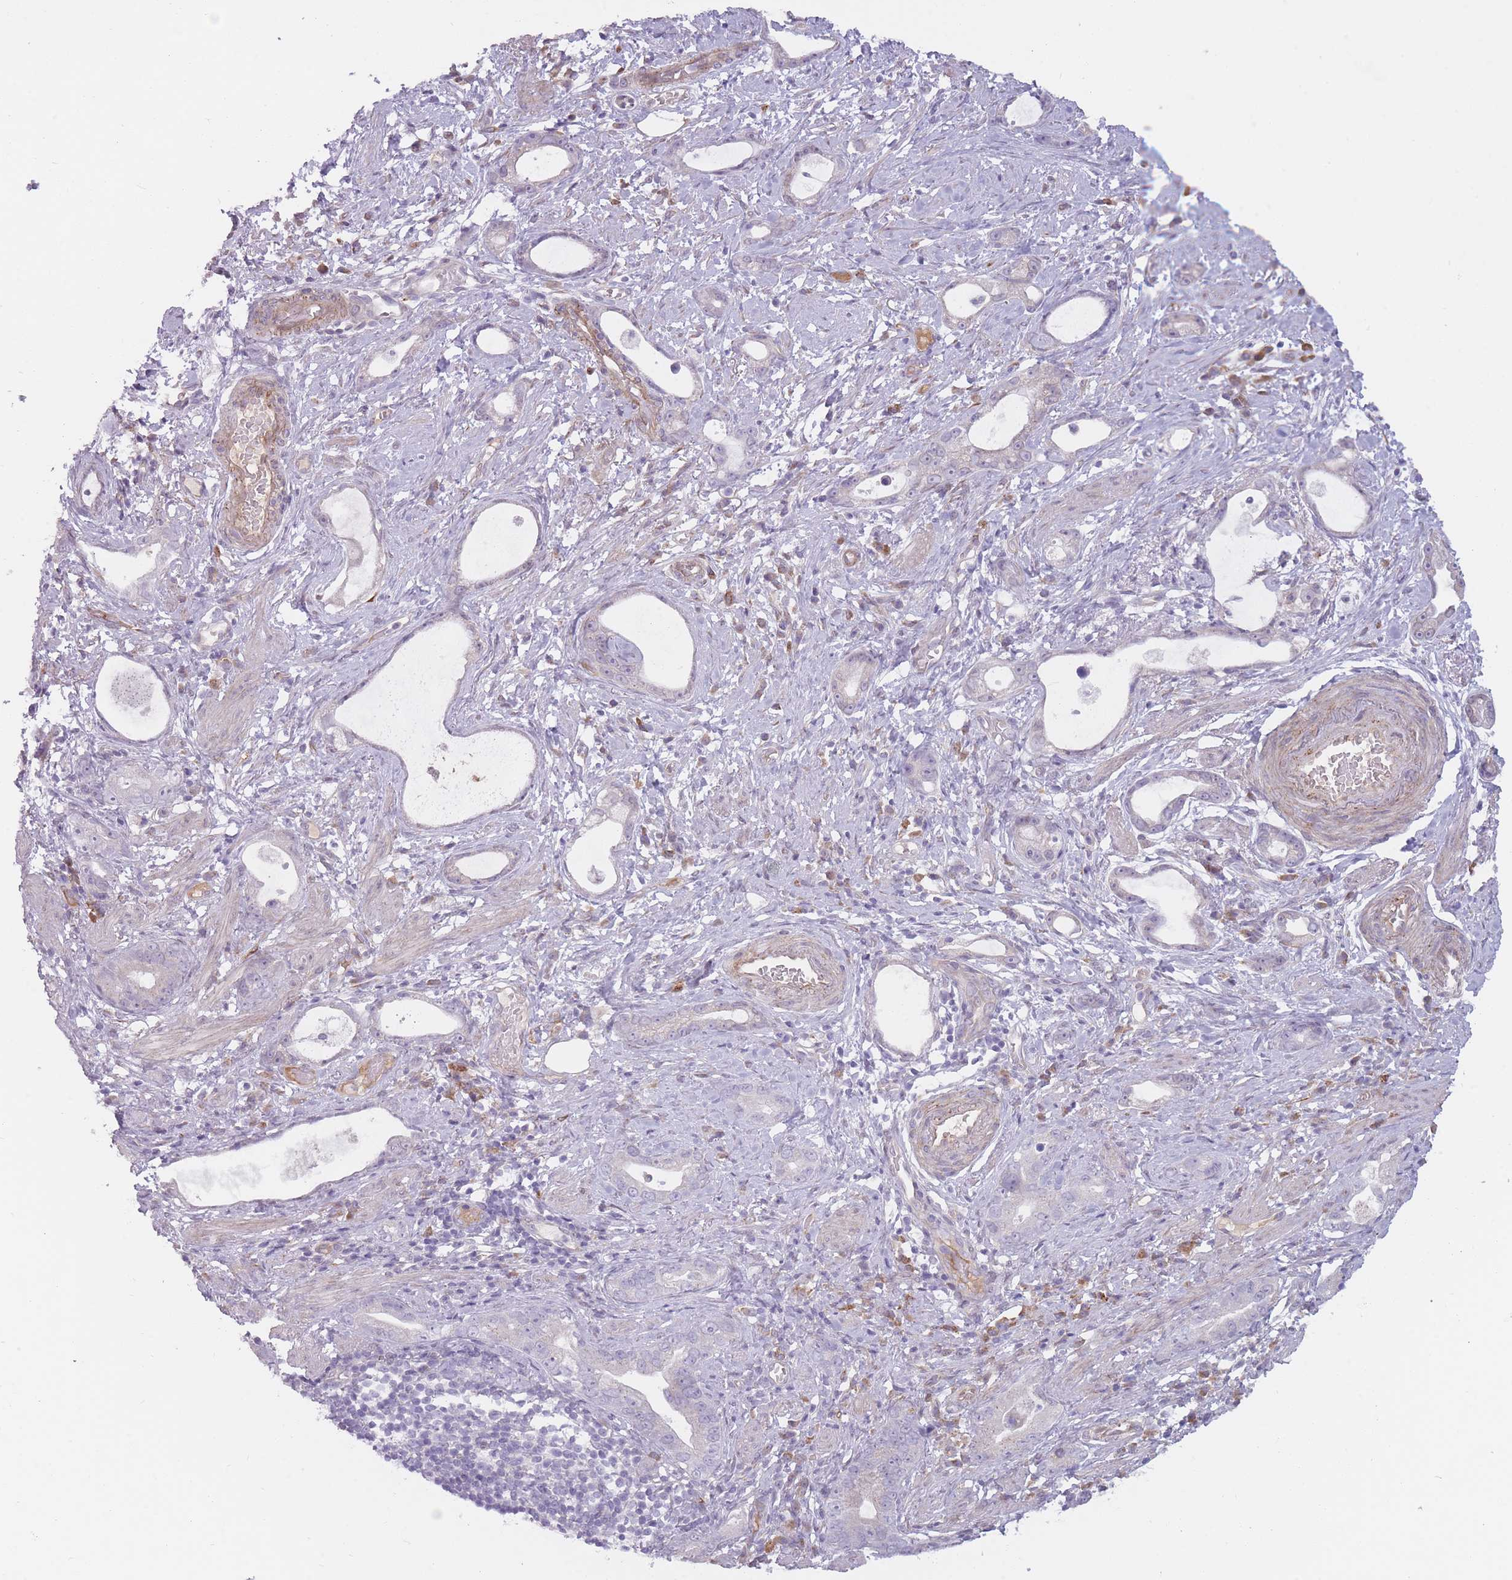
{"staining": {"intensity": "negative", "quantity": "none", "location": "none"}, "tissue": "stomach cancer", "cell_type": "Tumor cells", "image_type": "cancer", "snomed": [{"axis": "morphology", "description": "Adenocarcinoma, NOS"}, {"axis": "topography", "description": "Stomach"}], "caption": "Stomach cancer (adenocarcinoma) was stained to show a protein in brown. There is no significant staining in tumor cells.", "gene": "PGRMC2", "patient": {"sex": "male", "age": 55}}